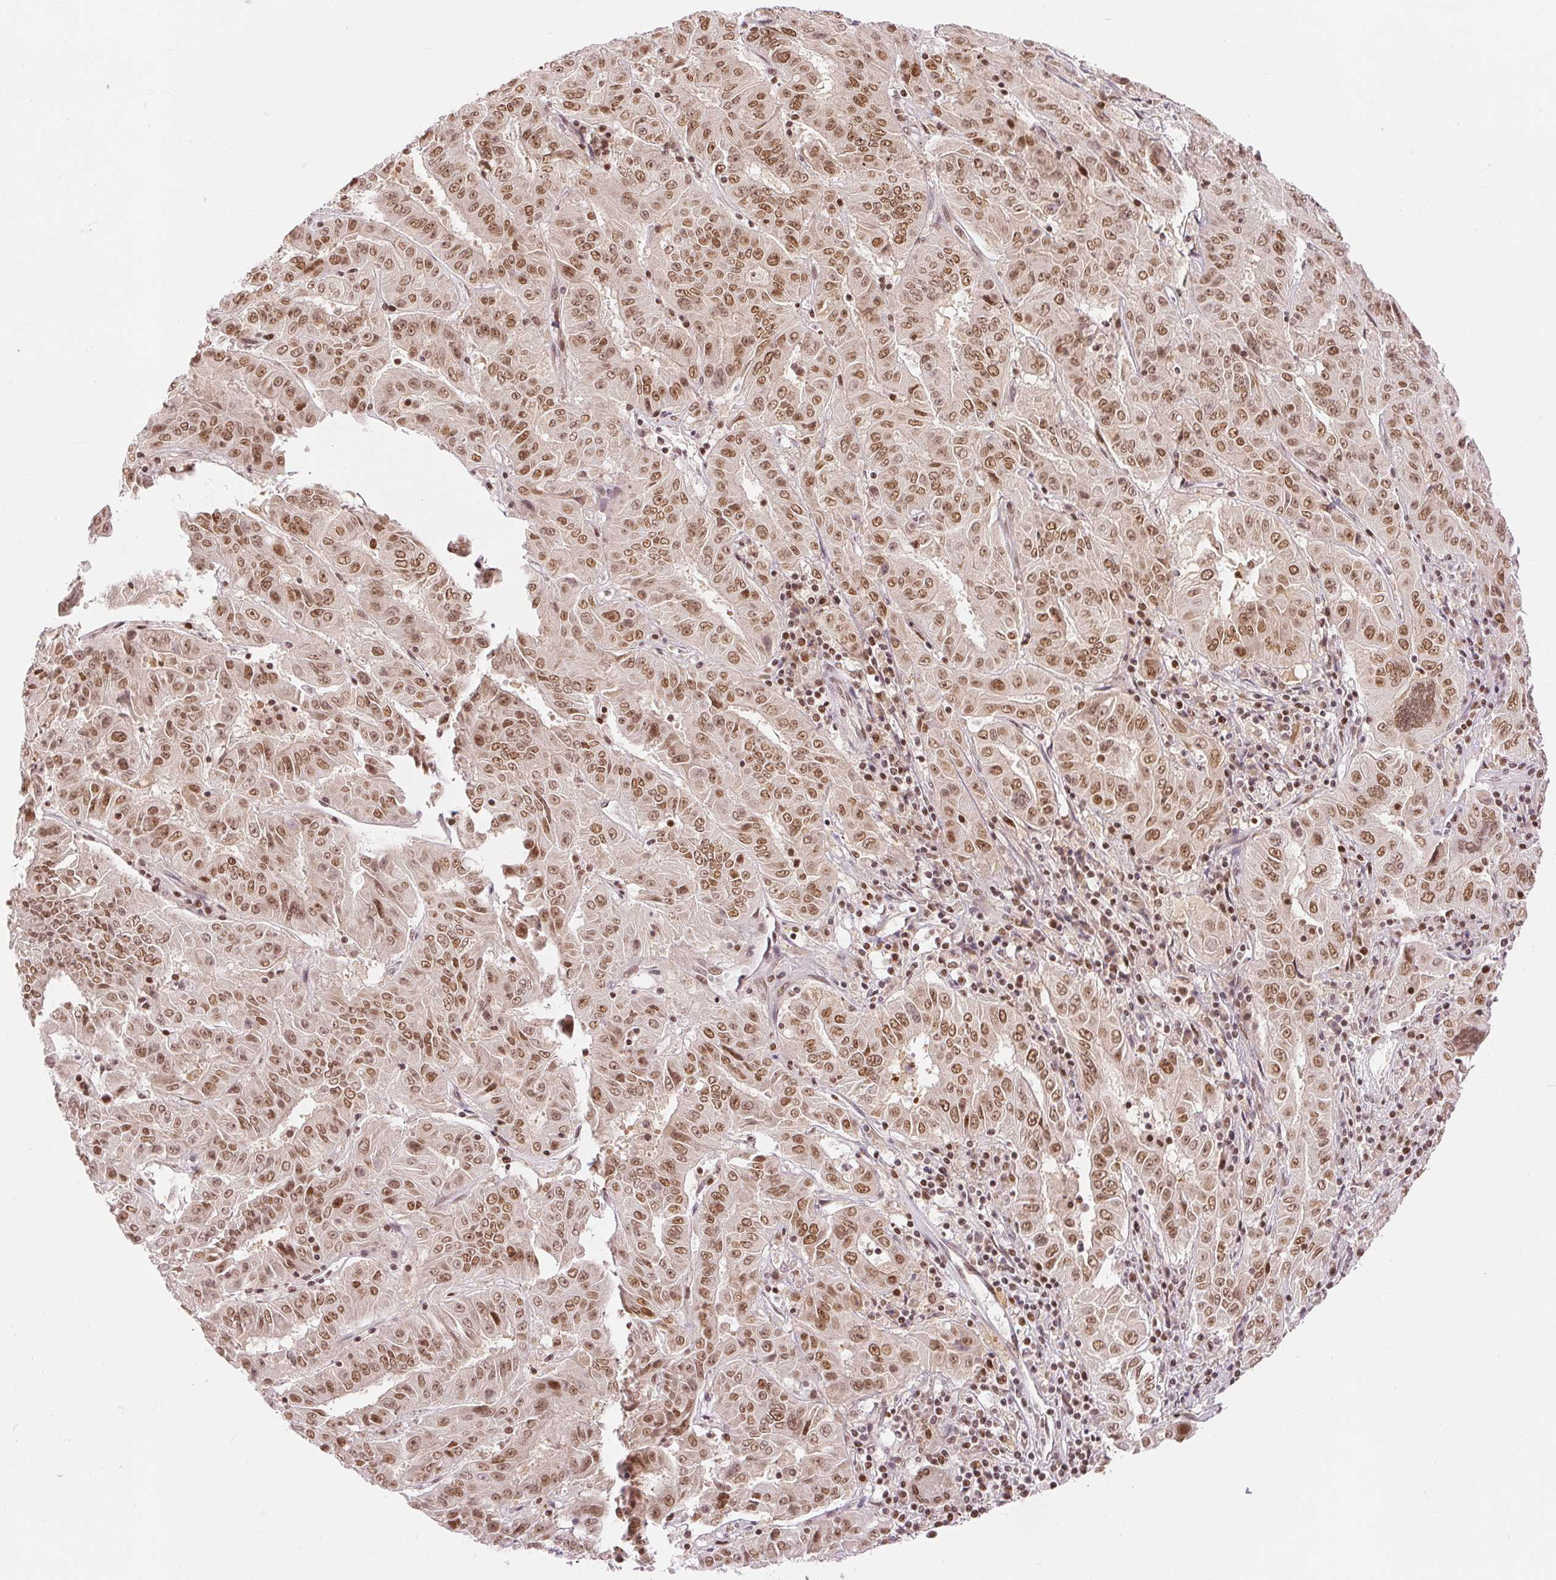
{"staining": {"intensity": "moderate", "quantity": ">75%", "location": "nuclear"}, "tissue": "pancreatic cancer", "cell_type": "Tumor cells", "image_type": "cancer", "snomed": [{"axis": "morphology", "description": "Adenocarcinoma, NOS"}, {"axis": "topography", "description": "Pancreas"}], "caption": "A micrograph of human pancreatic cancer stained for a protein reveals moderate nuclear brown staining in tumor cells. (brown staining indicates protein expression, while blue staining denotes nuclei).", "gene": "DEK", "patient": {"sex": "male", "age": 63}}